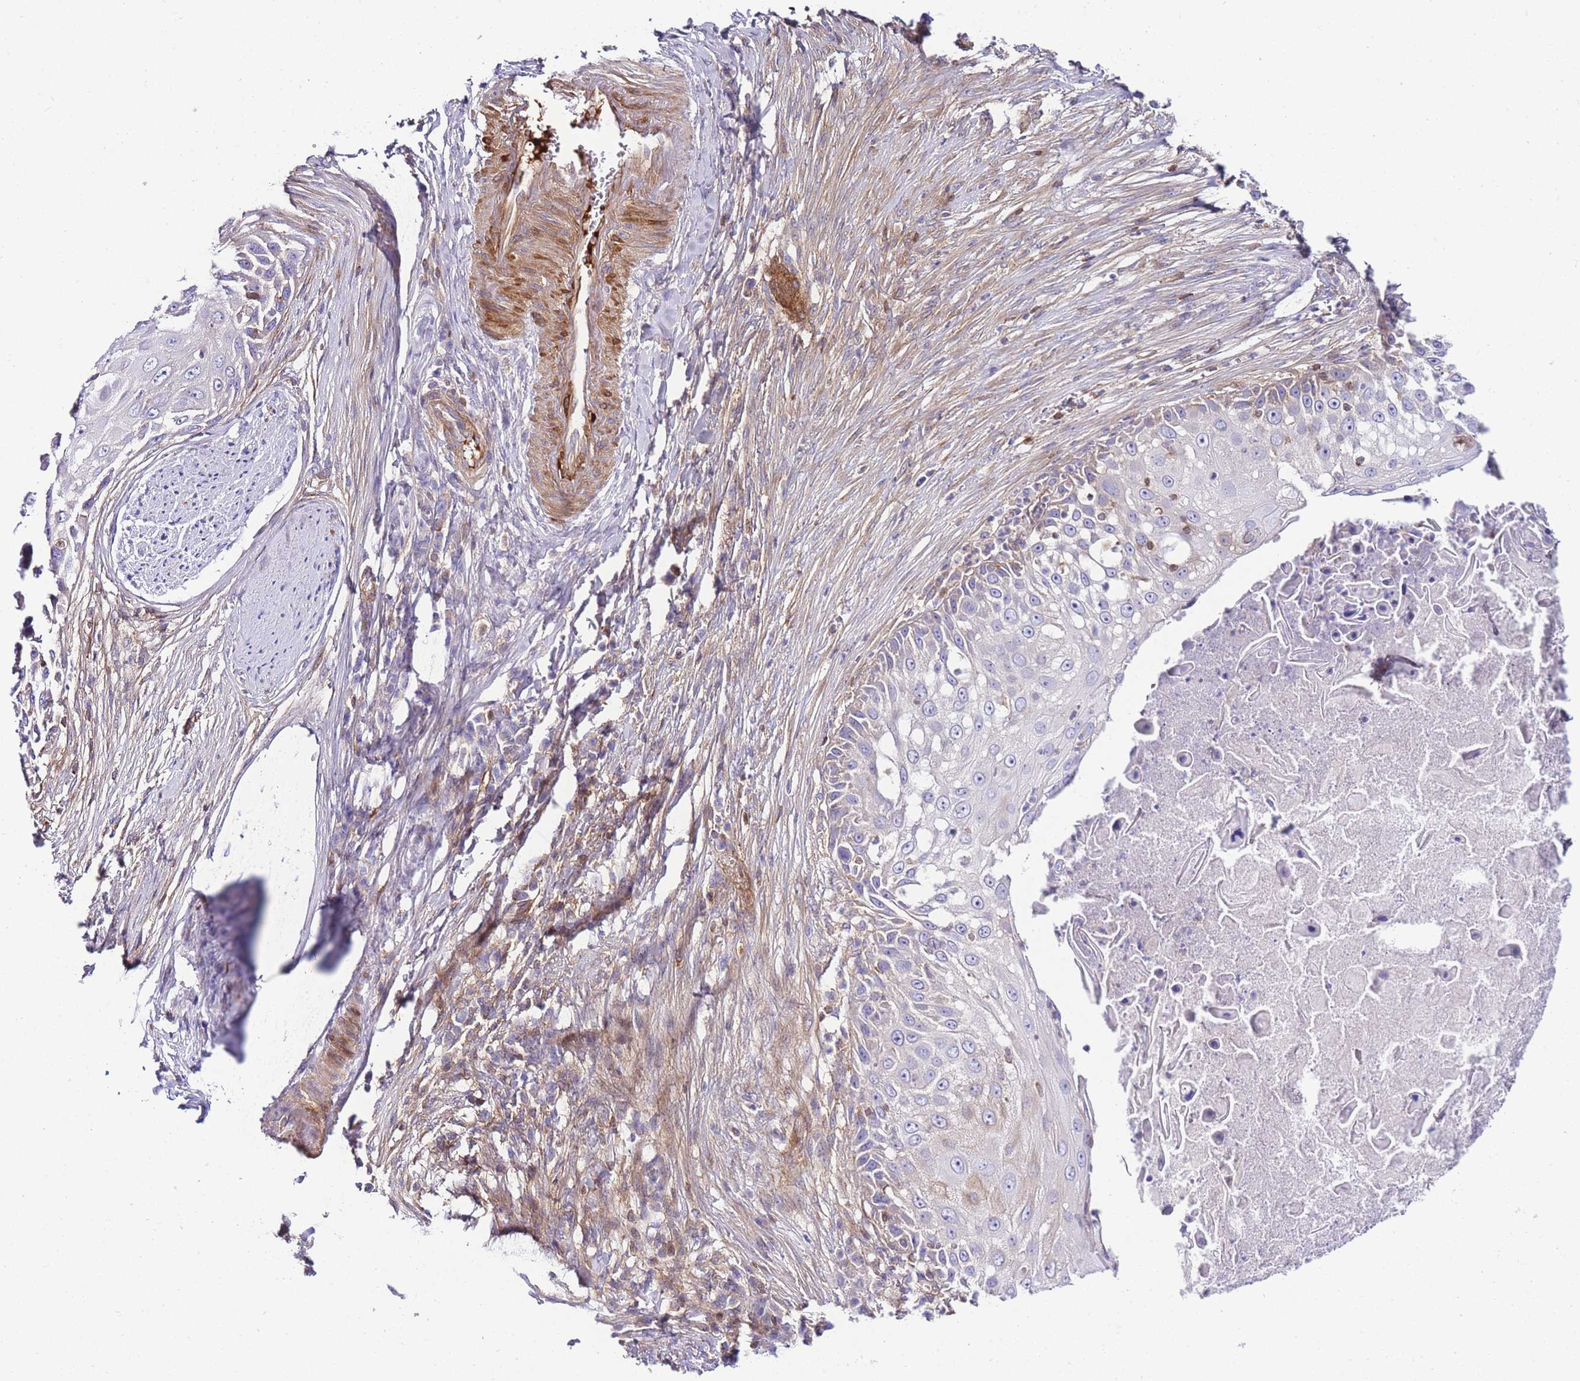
{"staining": {"intensity": "weak", "quantity": "<25%", "location": "cytoplasmic/membranous"}, "tissue": "skin cancer", "cell_type": "Tumor cells", "image_type": "cancer", "snomed": [{"axis": "morphology", "description": "Squamous cell carcinoma, NOS"}, {"axis": "topography", "description": "Skin"}], "caption": "This is a image of IHC staining of skin squamous cell carcinoma, which shows no expression in tumor cells.", "gene": "FBN3", "patient": {"sex": "female", "age": 44}}